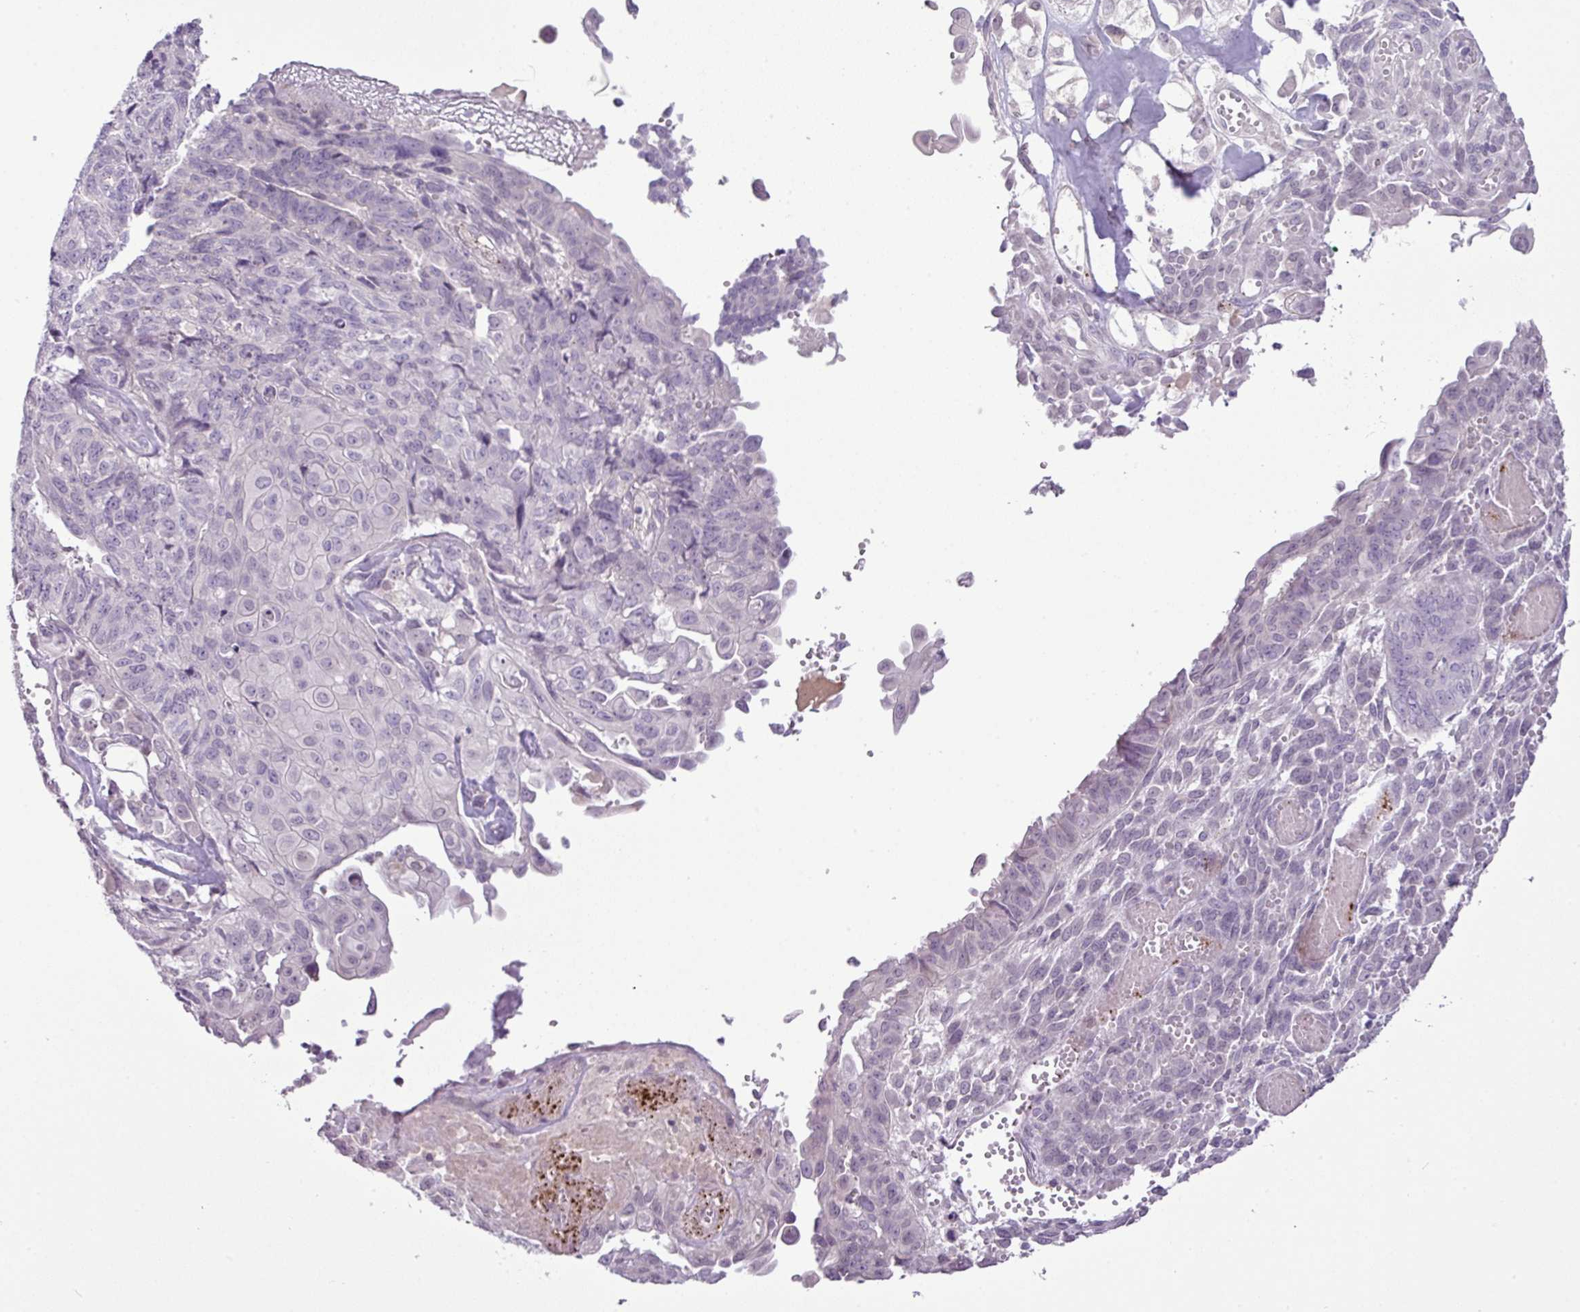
{"staining": {"intensity": "negative", "quantity": "none", "location": "none"}, "tissue": "endometrial cancer", "cell_type": "Tumor cells", "image_type": "cancer", "snomed": [{"axis": "morphology", "description": "Adenocarcinoma, NOS"}, {"axis": "topography", "description": "Endometrium"}], "caption": "Adenocarcinoma (endometrial) stained for a protein using immunohistochemistry (IHC) exhibits no expression tumor cells.", "gene": "DNAJB13", "patient": {"sex": "female", "age": 32}}